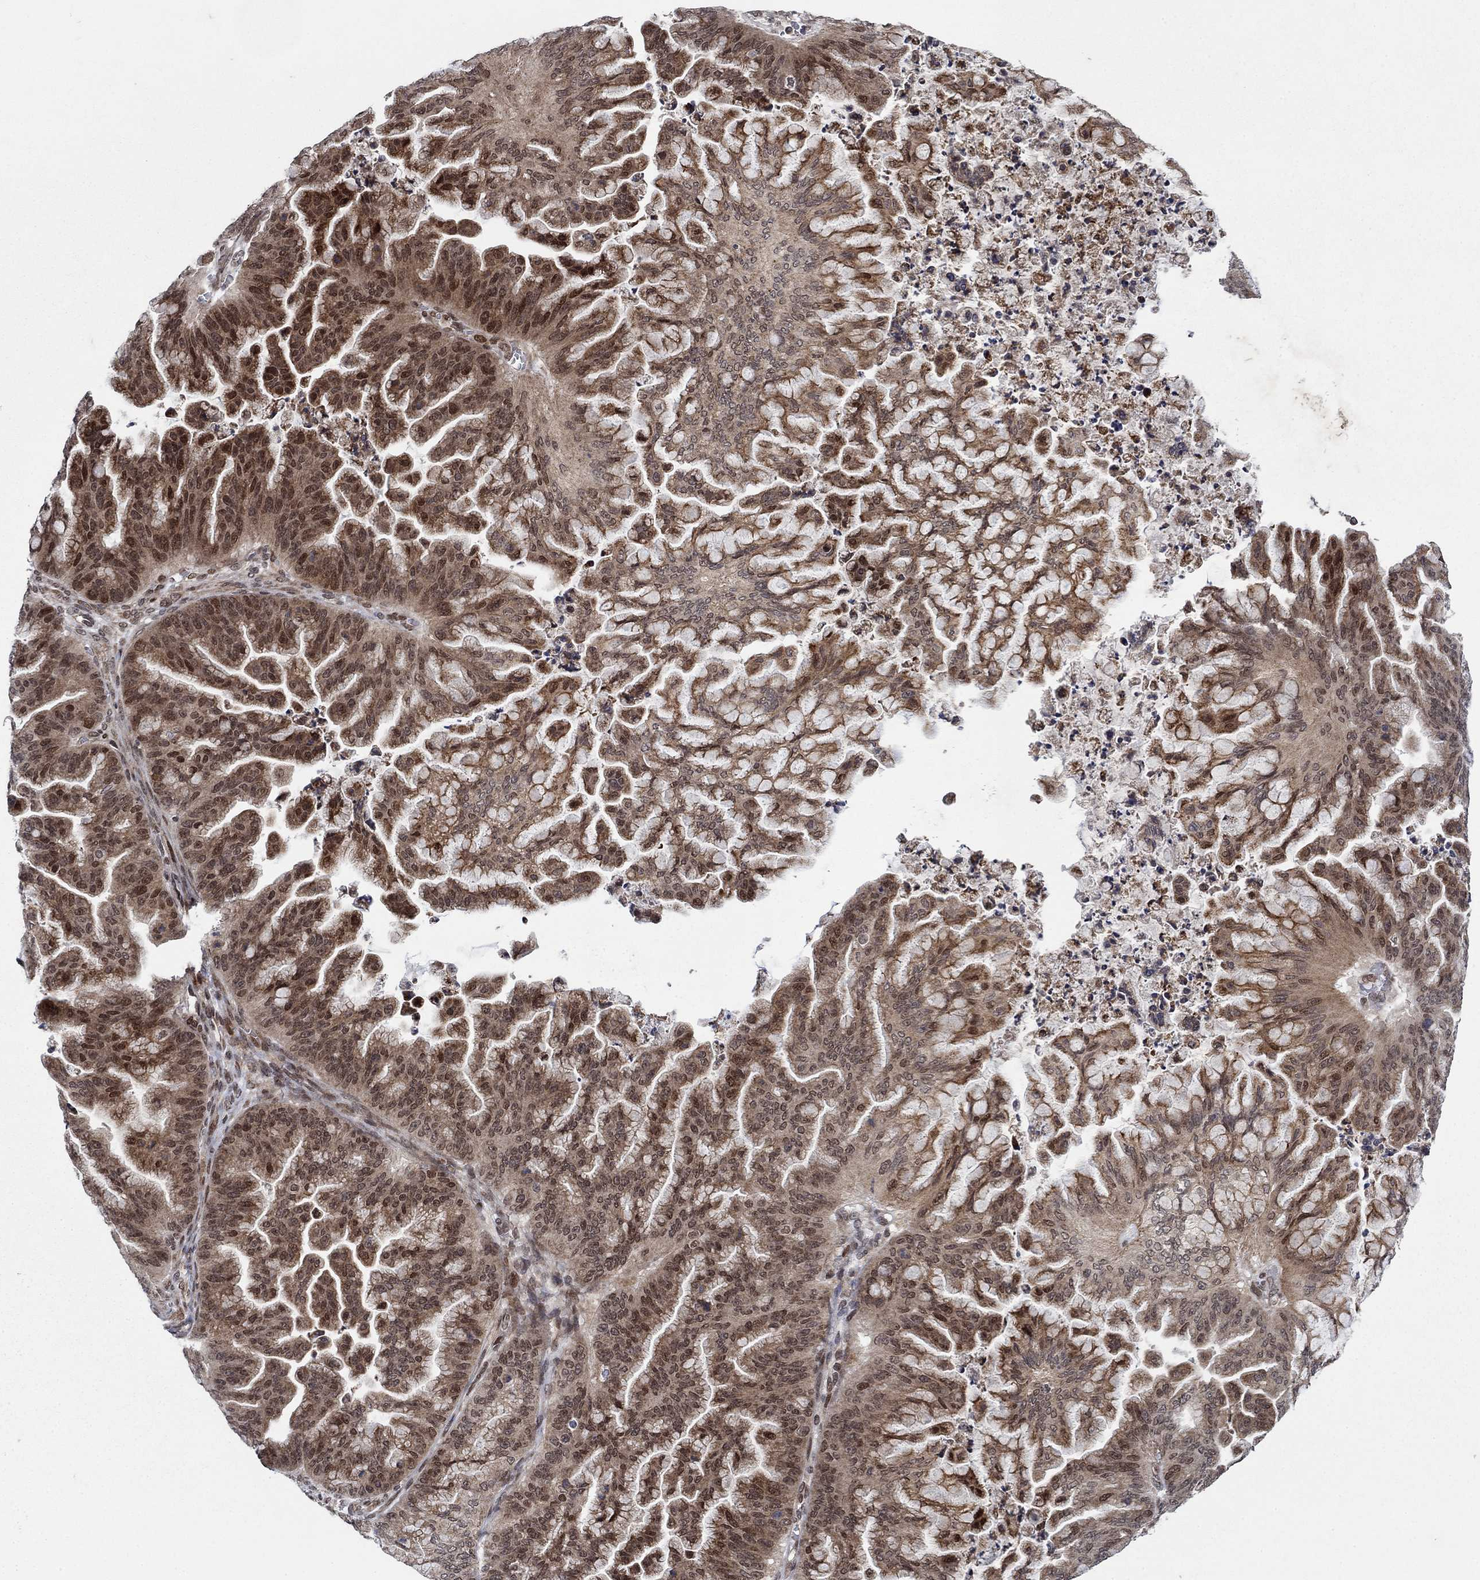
{"staining": {"intensity": "moderate", "quantity": "25%-75%", "location": "cytoplasmic/membranous,nuclear"}, "tissue": "ovarian cancer", "cell_type": "Tumor cells", "image_type": "cancer", "snomed": [{"axis": "morphology", "description": "Cystadenocarcinoma, mucinous, NOS"}, {"axis": "topography", "description": "Ovary"}], "caption": "Mucinous cystadenocarcinoma (ovarian) stained for a protein demonstrates moderate cytoplasmic/membranous and nuclear positivity in tumor cells.", "gene": "PRICKLE4", "patient": {"sex": "female", "age": 67}}